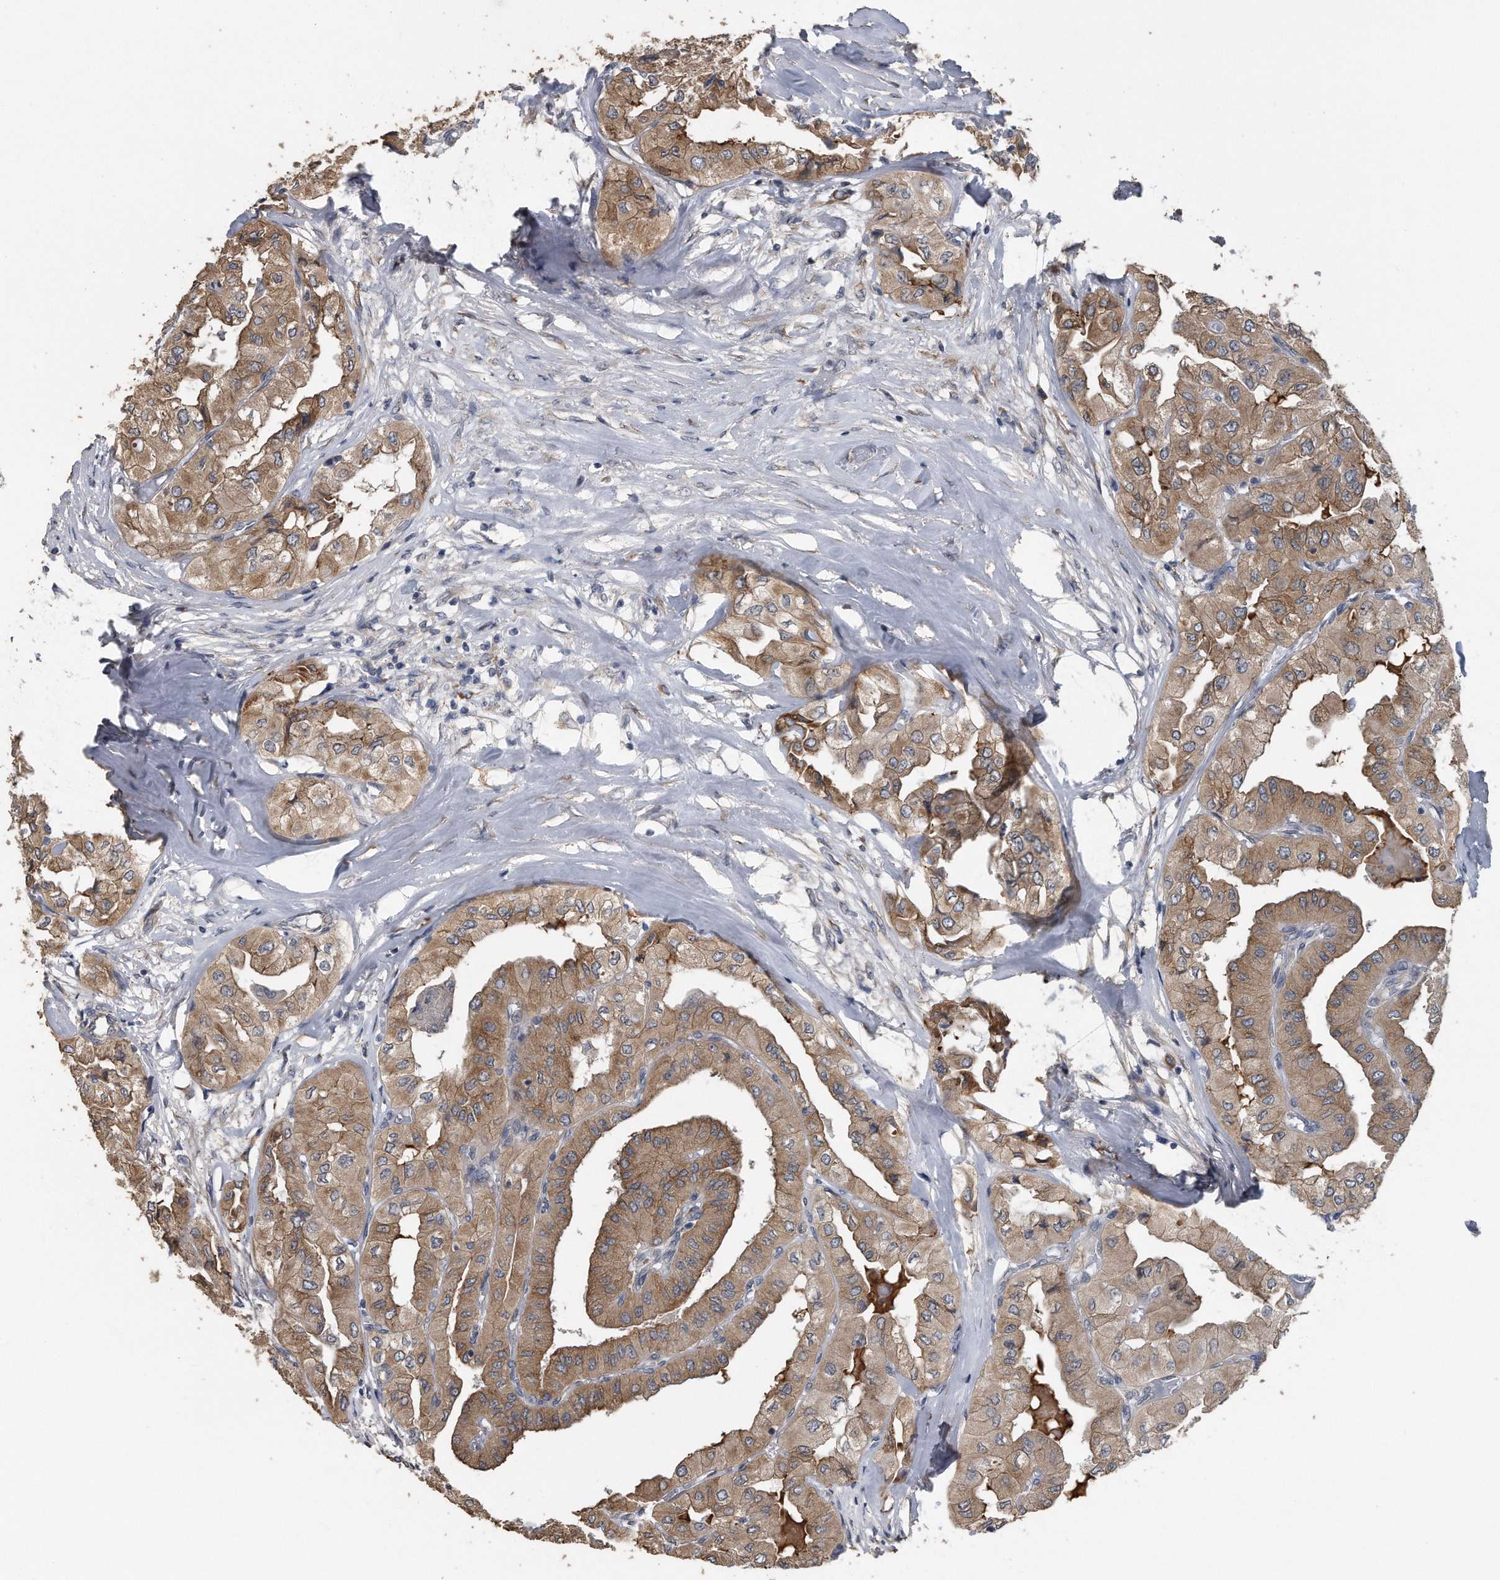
{"staining": {"intensity": "moderate", "quantity": ">75%", "location": "cytoplasmic/membranous"}, "tissue": "thyroid cancer", "cell_type": "Tumor cells", "image_type": "cancer", "snomed": [{"axis": "morphology", "description": "Papillary adenocarcinoma, NOS"}, {"axis": "topography", "description": "Thyroid gland"}], "caption": "Thyroid papillary adenocarcinoma stained with immunohistochemistry shows moderate cytoplasmic/membranous staining in approximately >75% of tumor cells.", "gene": "PCLO", "patient": {"sex": "female", "age": 59}}